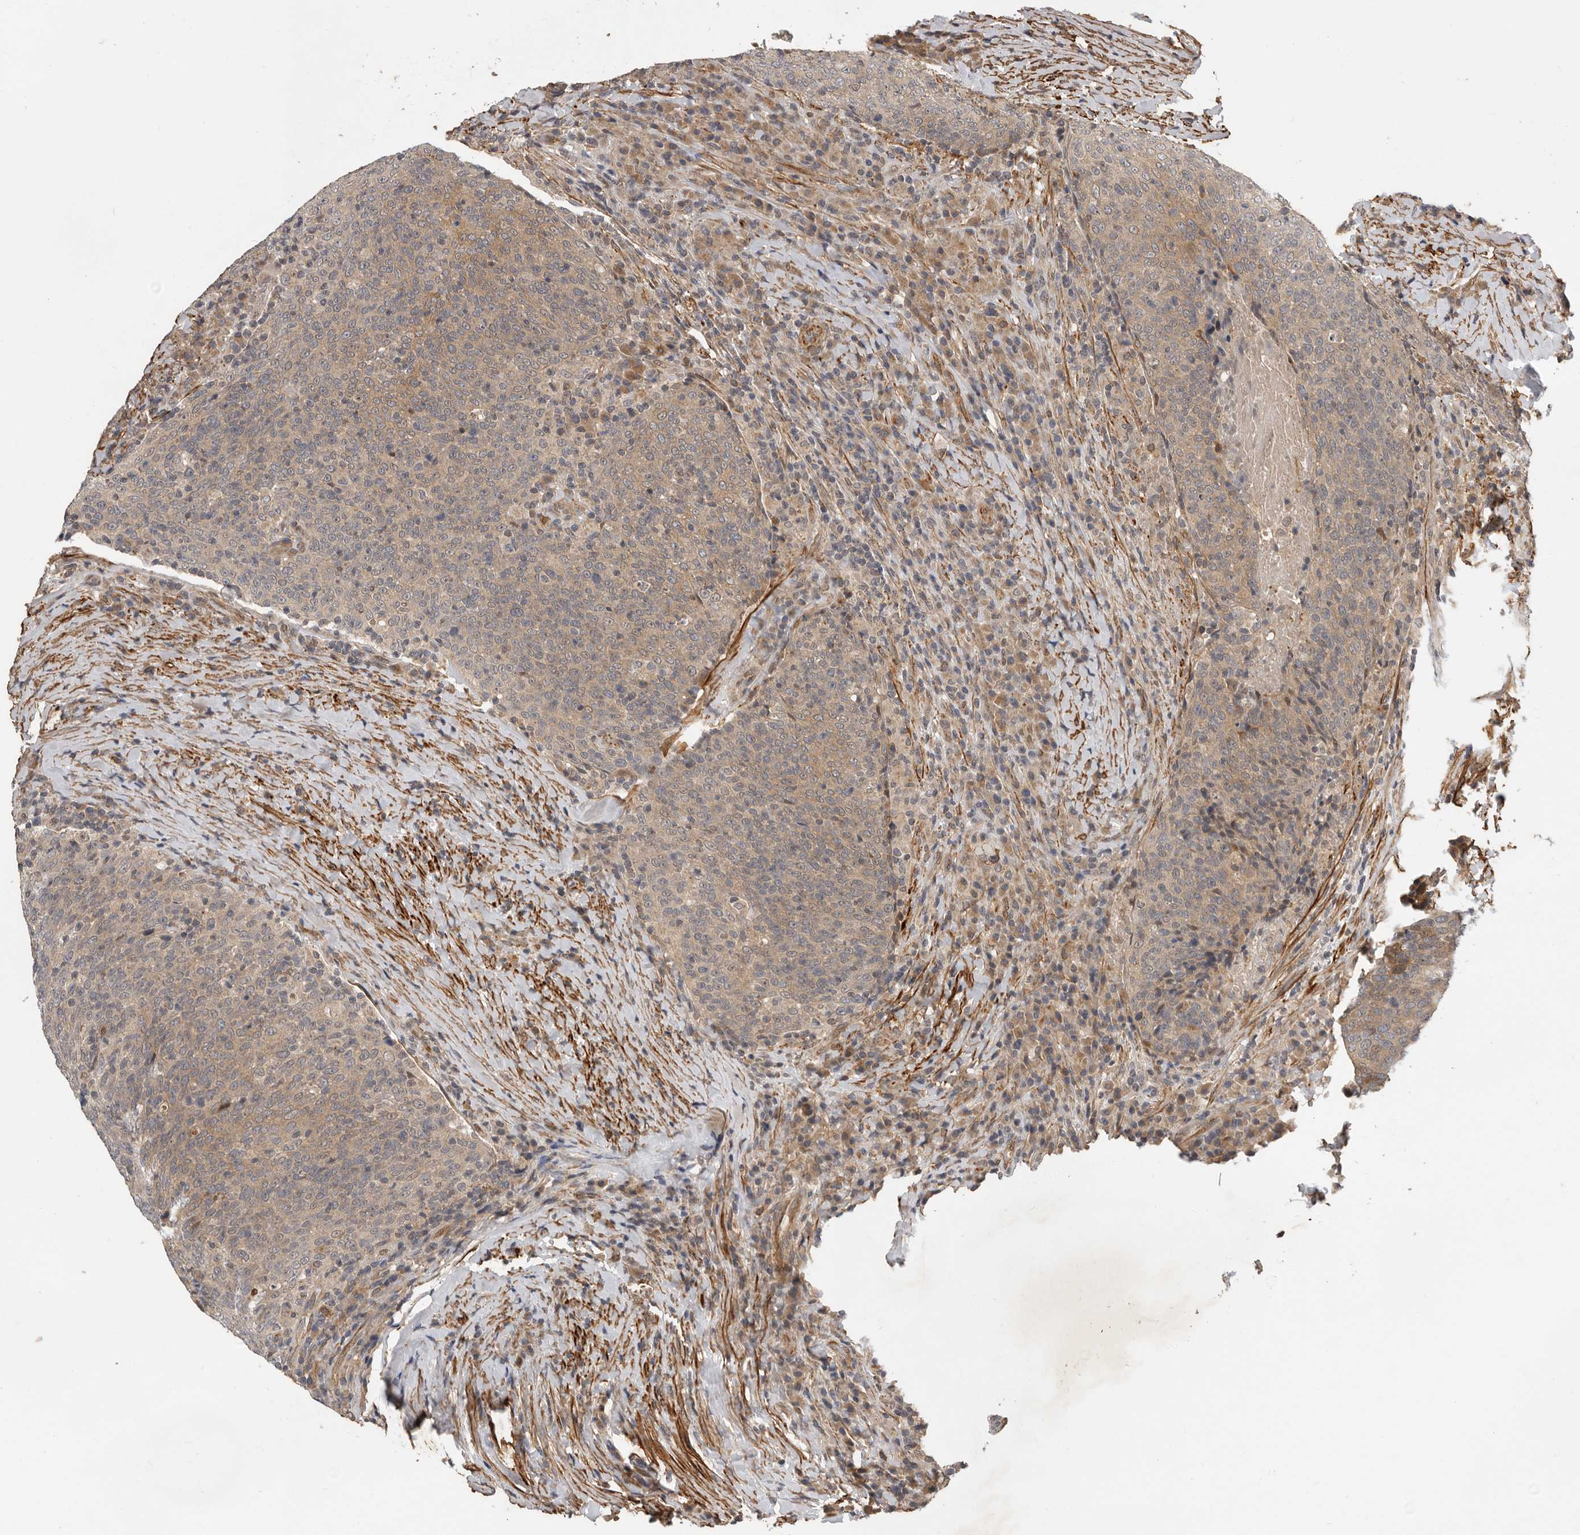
{"staining": {"intensity": "weak", "quantity": ">75%", "location": "cytoplasmic/membranous"}, "tissue": "head and neck cancer", "cell_type": "Tumor cells", "image_type": "cancer", "snomed": [{"axis": "morphology", "description": "Squamous cell carcinoma, NOS"}, {"axis": "morphology", "description": "Squamous cell carcinoma, metastatic, NOS"}, {"axis": "topography", "description": "Lymph node"}, {"axis": "topography", "description": "Head-Neck"}], "caption": "IHC (DAB (3,3'-diaminobenzidine)) staining of head and neck cancer exhibits weak cytoplasmic/membranous protein staining in approximately >75% of tumor cells. (DAB (3,3'-diaminobenzidine) IHC, brown staining for protein, blue staining for nuclei).", "gene": "RNF157", "patient": {"sex": "male", "age": 62}}